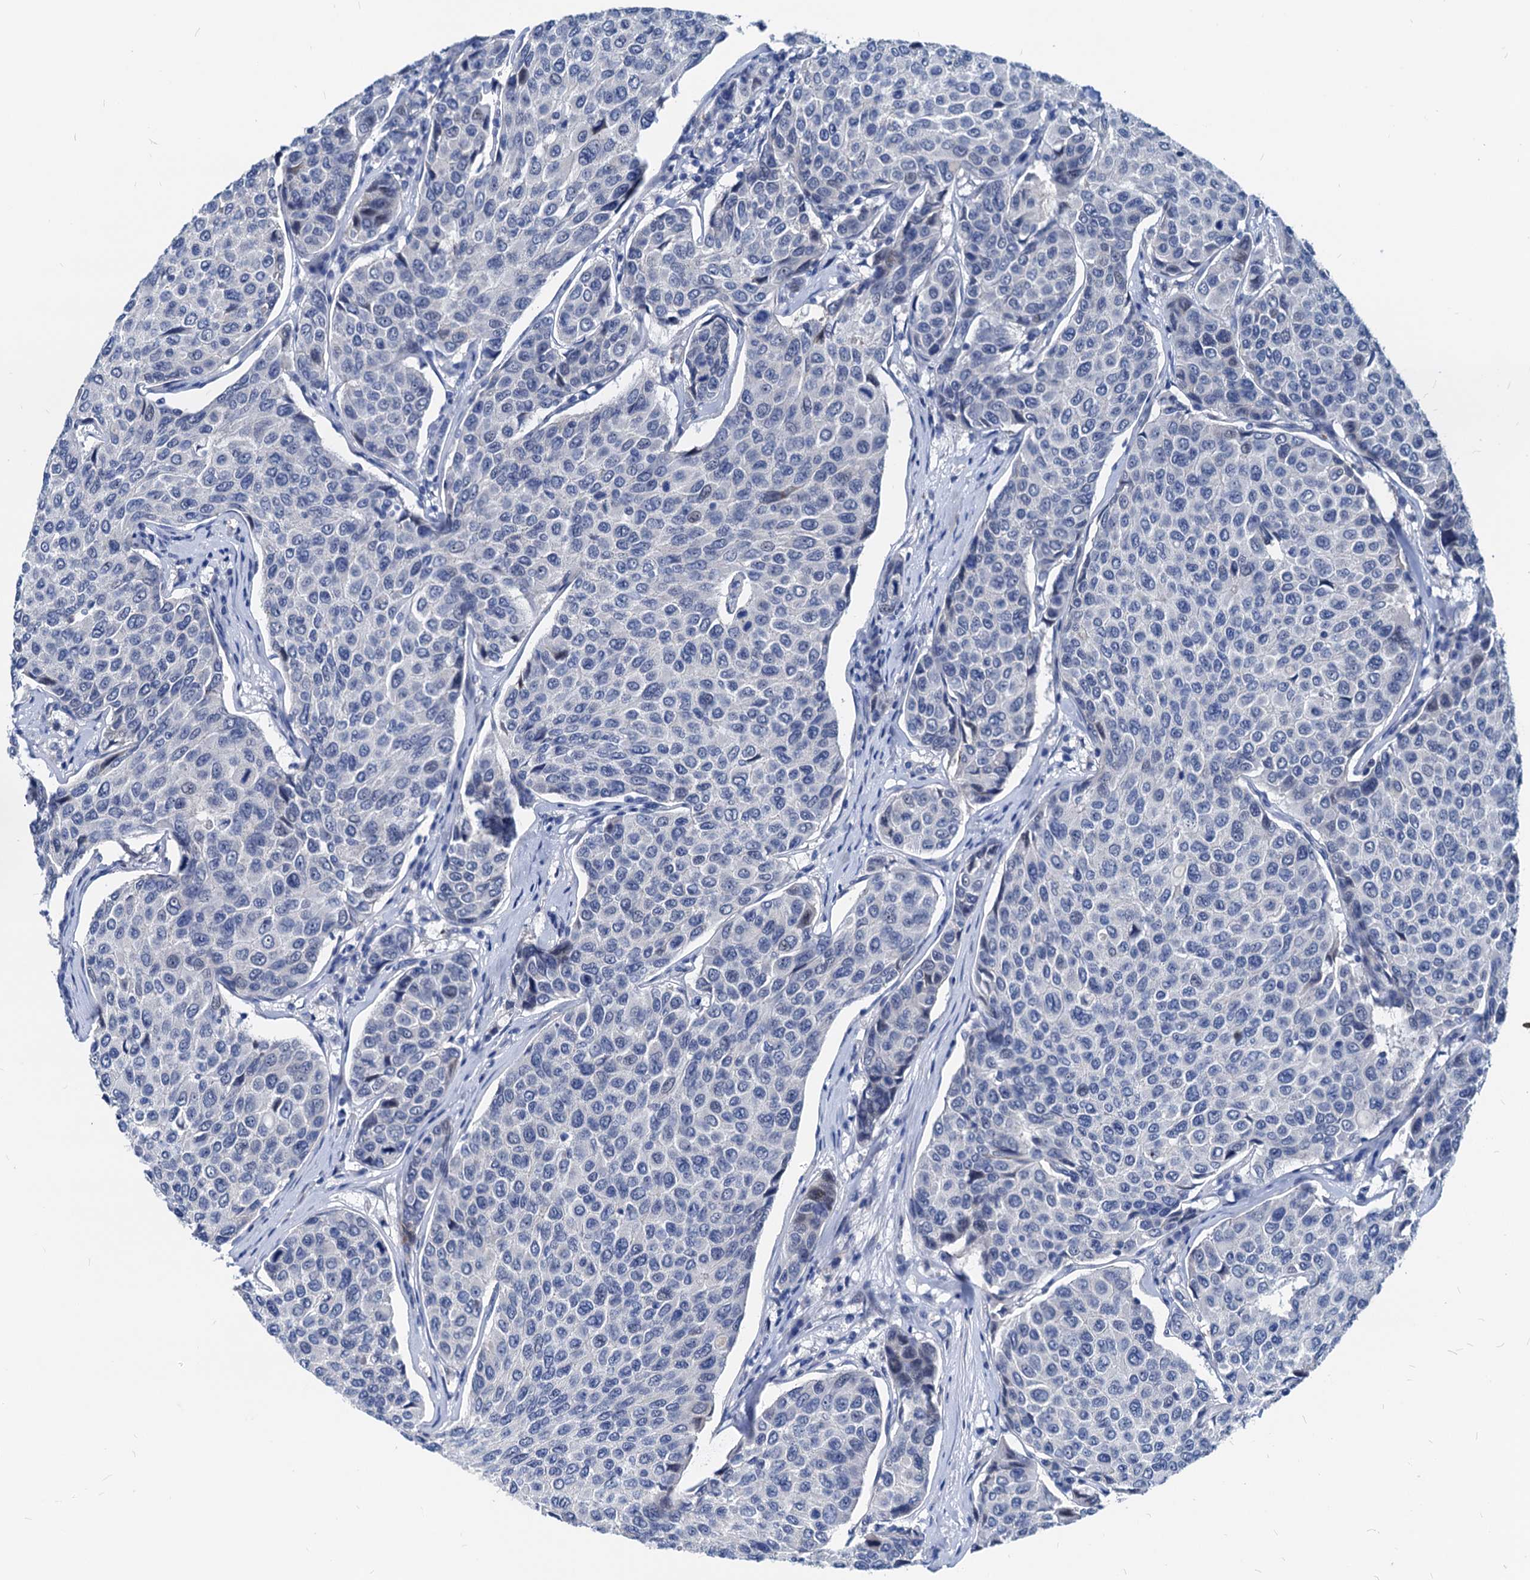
{"staining": {"intensity": "negative", "quantity": "none", "location": "none"}, "tissue": "breast cancer", "cell_type": "Tumor cells", "image_type": "cancer", "snomed": [{"axis": "morphology", "description": "Duct carcinoma"}, {"axis": "topography", "description": "Breast"}], "caption": "IHC of human breast intraductal carcinoma exhibits no positivity in tumor cells.", "gene": "HSF2", "patient": {"sex": "female", "age": 55}}